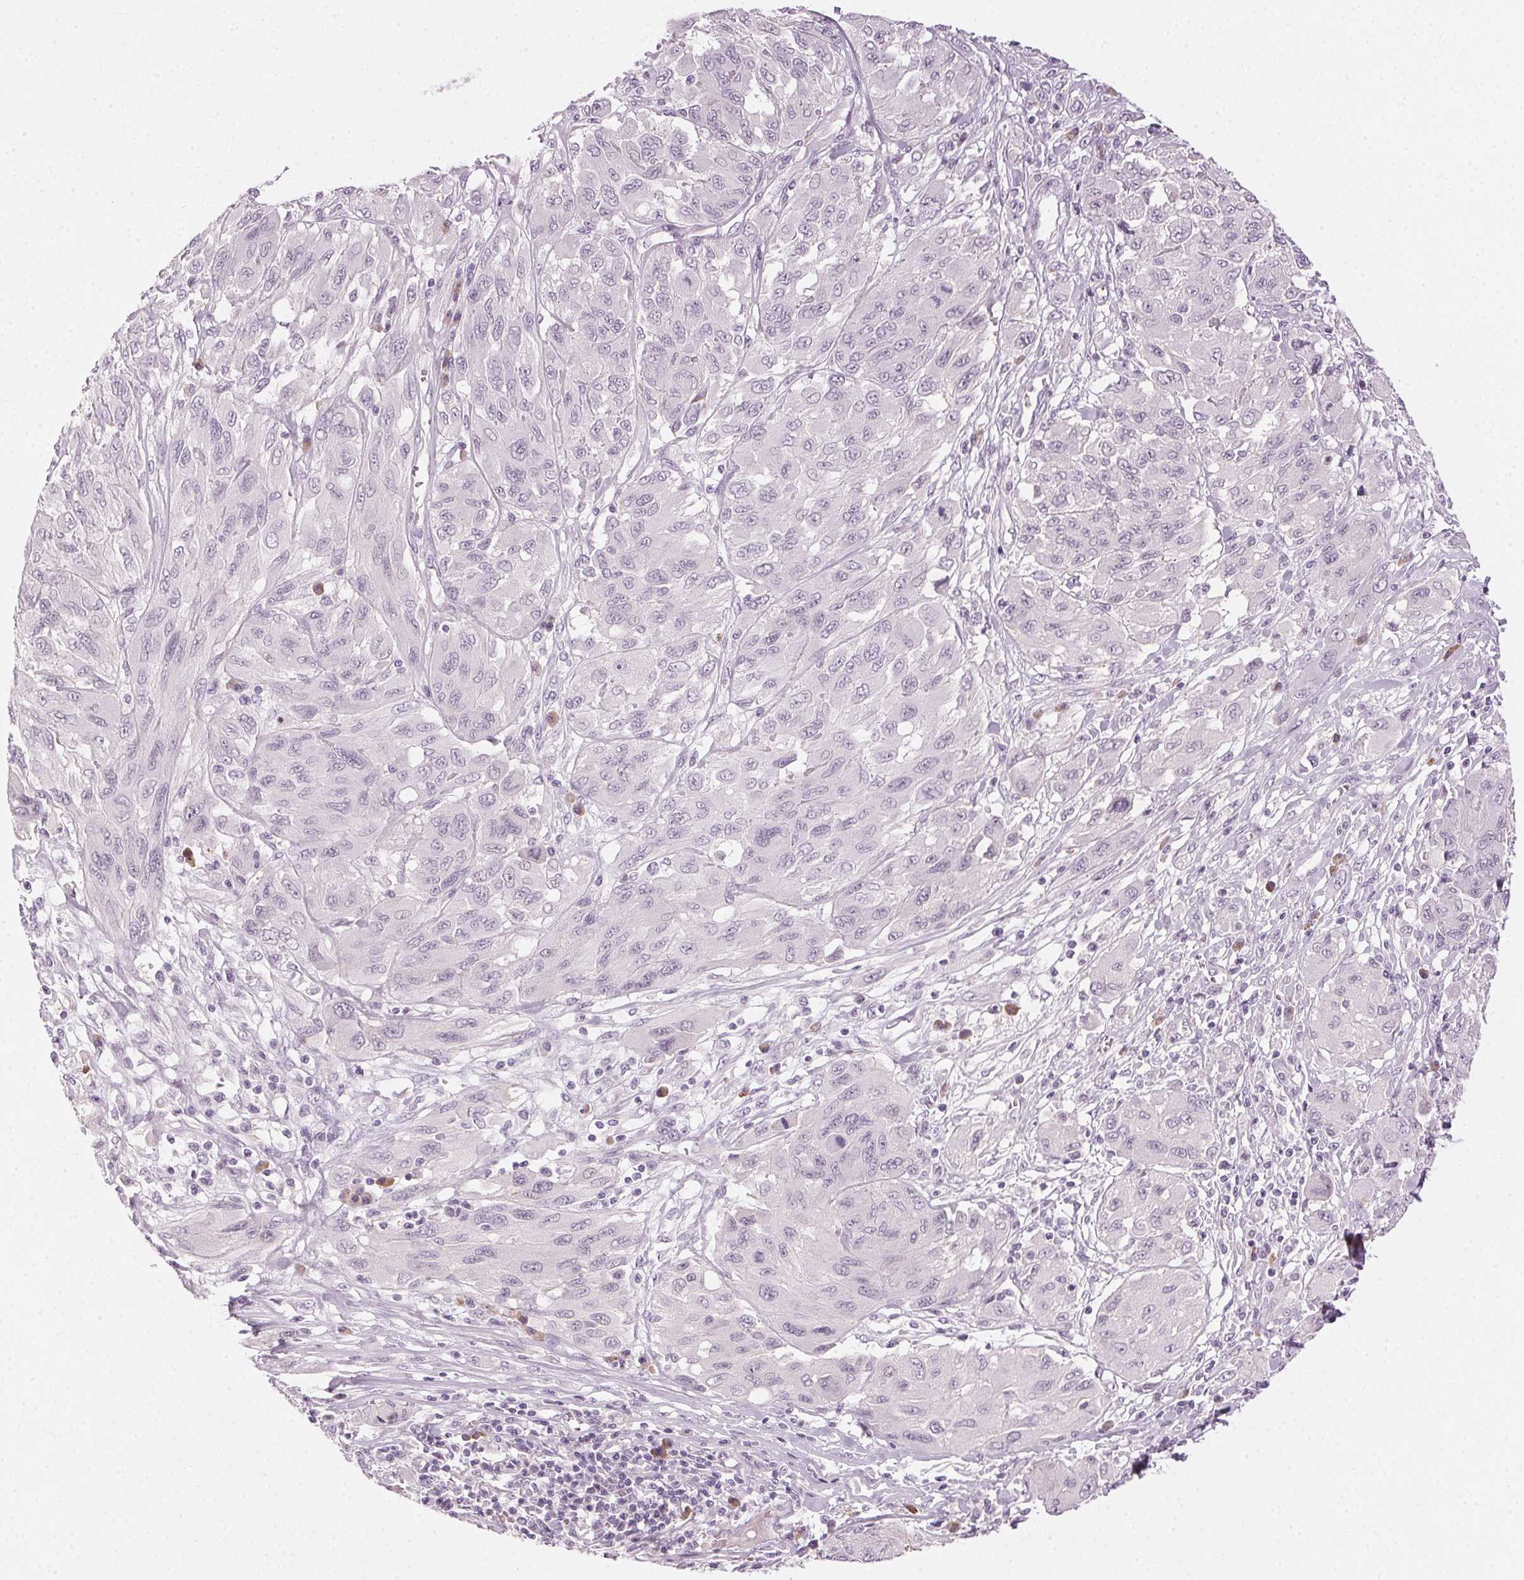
{"staining": {"intensity": "negative", "quantity": "none", "location": "none"}, "tissue": "melanoma", "cell_type": "Tumor cells", "image_type": "cancer", "snomed": [{"axis": "morphology", "description": "Malignant melanoma, NOS"}, {"axis": "topography", "description": "Skin"}], "caption": "Immunohistochemistry of melanoma demonstrates no staining in tumor cells. The staining is performed using DAB (3,3'-diaminobenzidine) brown chromogen with nuclei counter-stained in using hematoxylin.", "gene": "HSF5", "patient": {"sex": "female", "age": 91}}